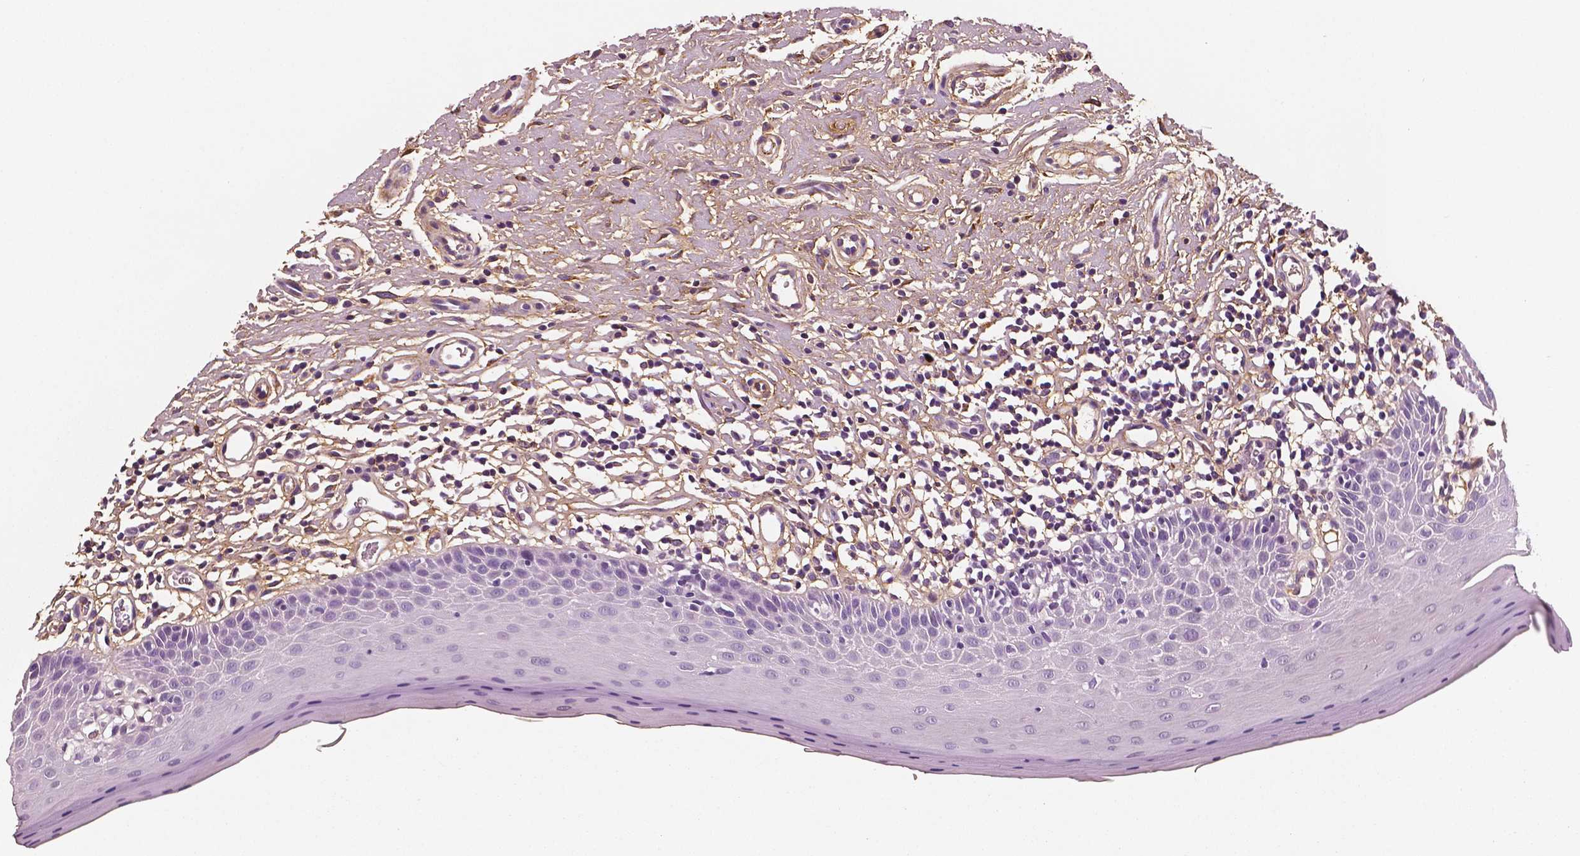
{"staining": {"intensity": "negative", "quantity": "none", "location": "none"}, "tissue": "oral mucosa", "cell_type": "Squamous epithelial cells", "image_type": "normal", "snomed": [{"axis": "morphology", "description": "Normal tissue, NOS"}, {"axis": "topography", "description": "Oral tissue"}, {"axis": "topography", "description": "Tounge, NOS"}], "caption": "IHC photomicrograph of benign oral mucosa stained for a protein (brown), which displays no expression in squamous epithelial cells.", "gene": "FBLN1", "patient": {"sex": "female", "age": 58}}